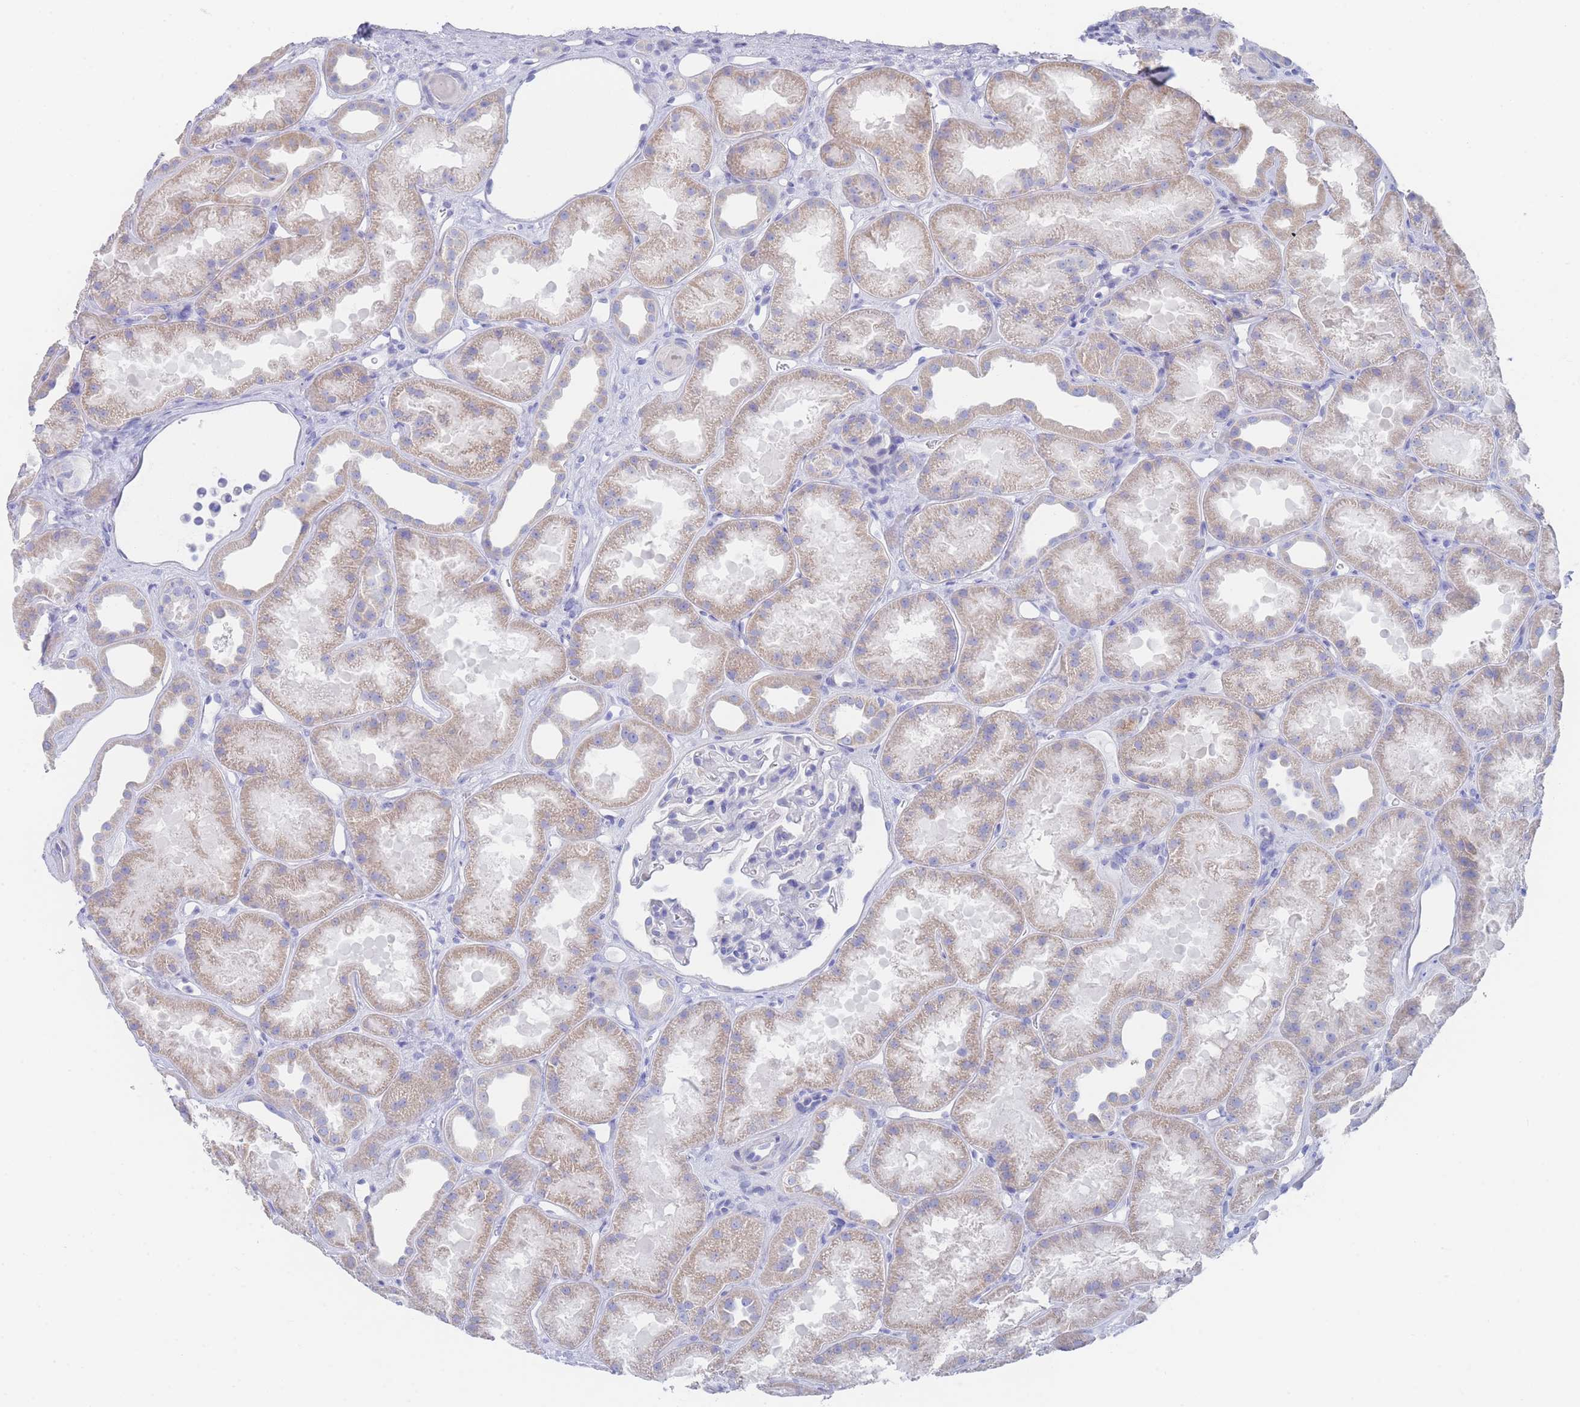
{"staining": {"intensity": "negative", "quantity": "none", "location": "none"}, "tissue": "kidney", "cell_type": "Cells in glomeruli", "image_type": "normal", "snomed": [{"axis": "morphology", "description": "Normal tissue, NOS"}, {"axis": "topography", "description": "Kidney"}], "caption": "The micrograph reveals no significant staining in cells in glomeruli of kidney. (Stains: DAB immunohistochemistry with hematoxylin counter stain, Microscopy: brightfield microscopy at high magnification).", "gene": "LRRC37A2", "patient": {"sex": "male", "age": 61}}